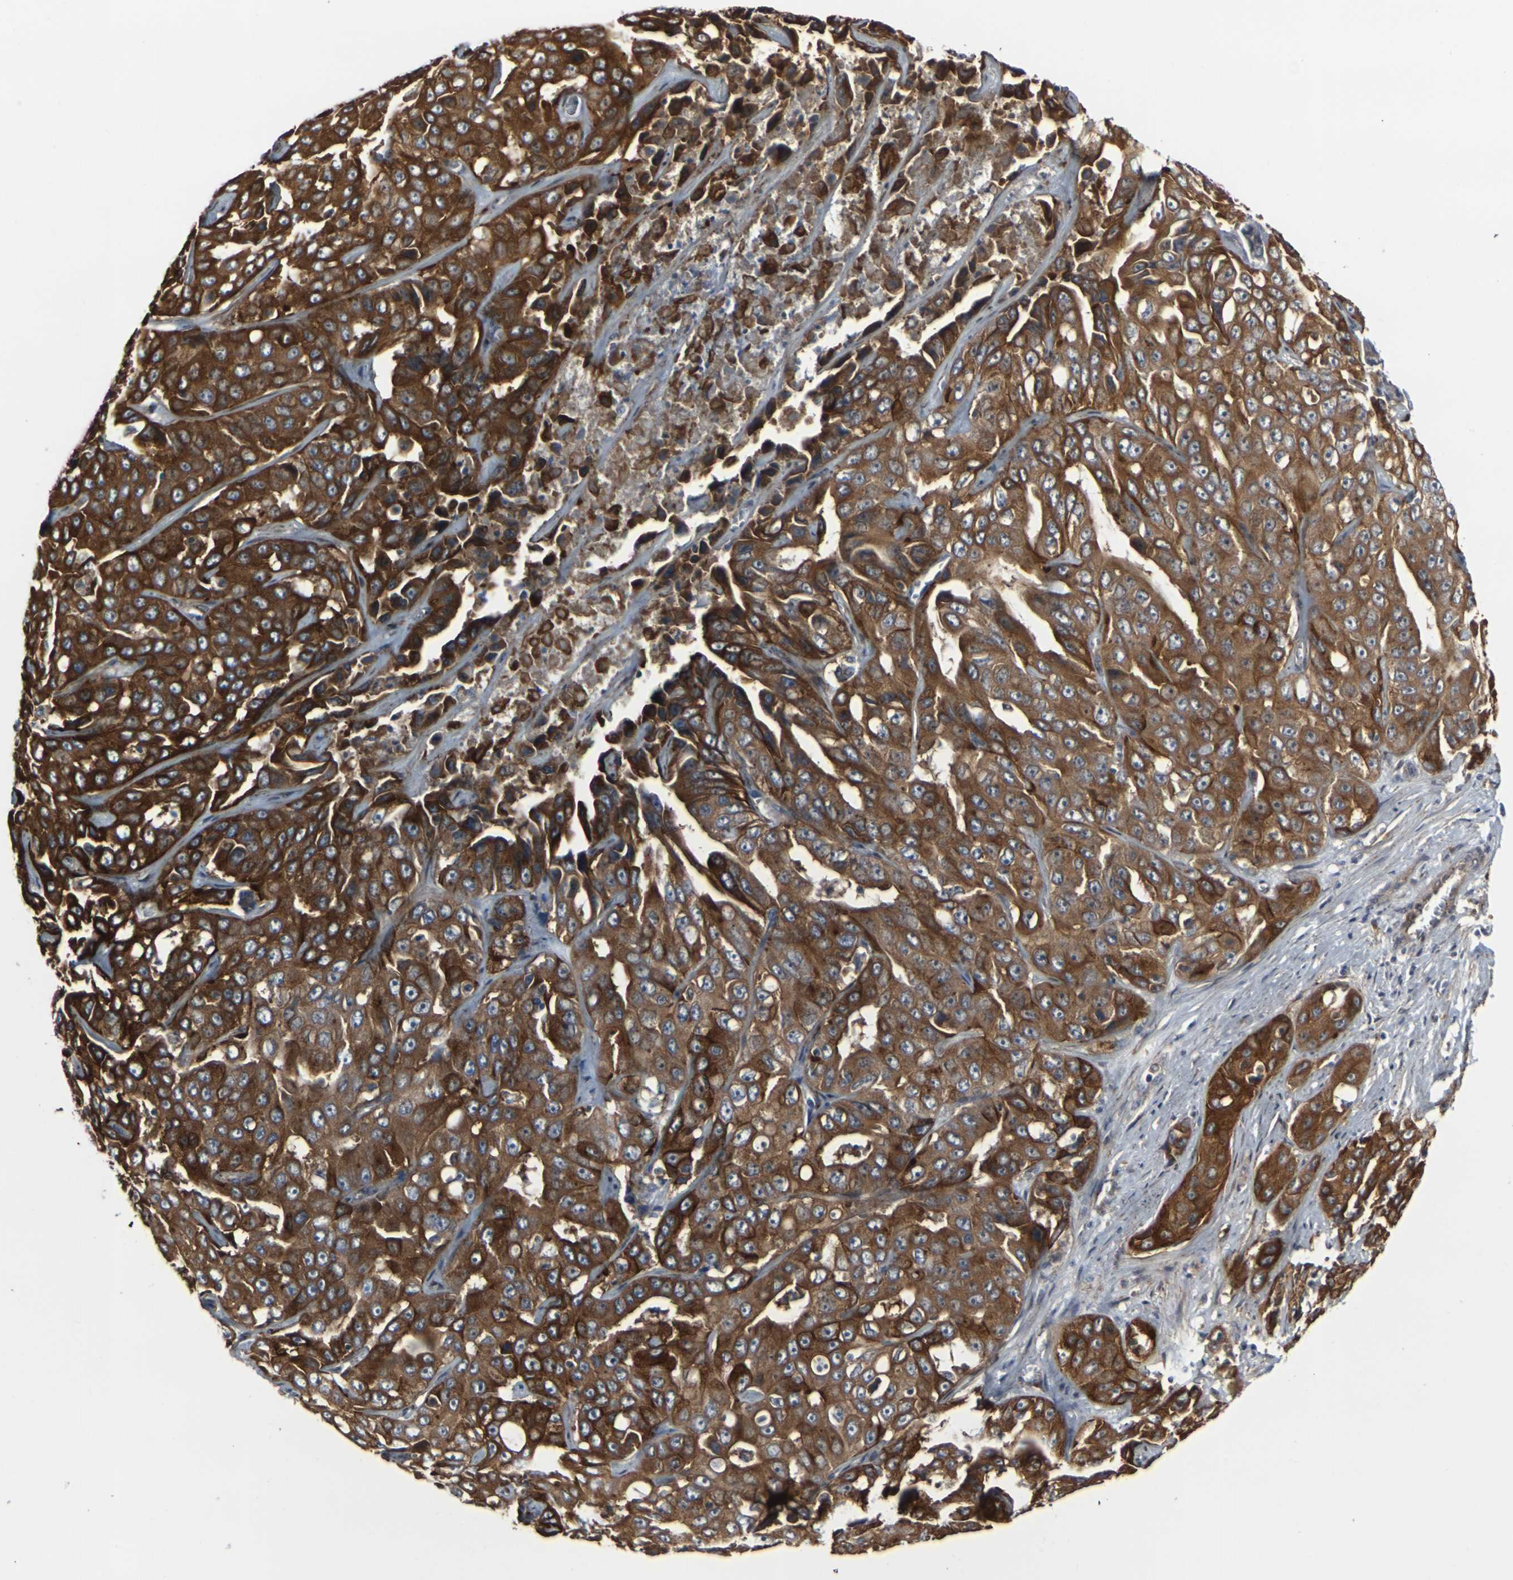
{"staining": {"intensity": "strong", "quantity": ">75%", "location": "cytoplasmic/membranous"}, "tissue": "liver cancer", "cell_type": "Tumor cells", "image_type": "cancer", "snomed": [{"axis": "morphology", "description": "Cholangiocarcinoma"}, {"axis": "topography", "description": "Liver"}], "caption": "Tumor cells demonstrate high levels of strong cytoplasmic/membranous staining in about >75% of cells in human liver cholangiocarcinoma.", "gene": "MYOF", "patient": {"sex": "female", "age": 52}}